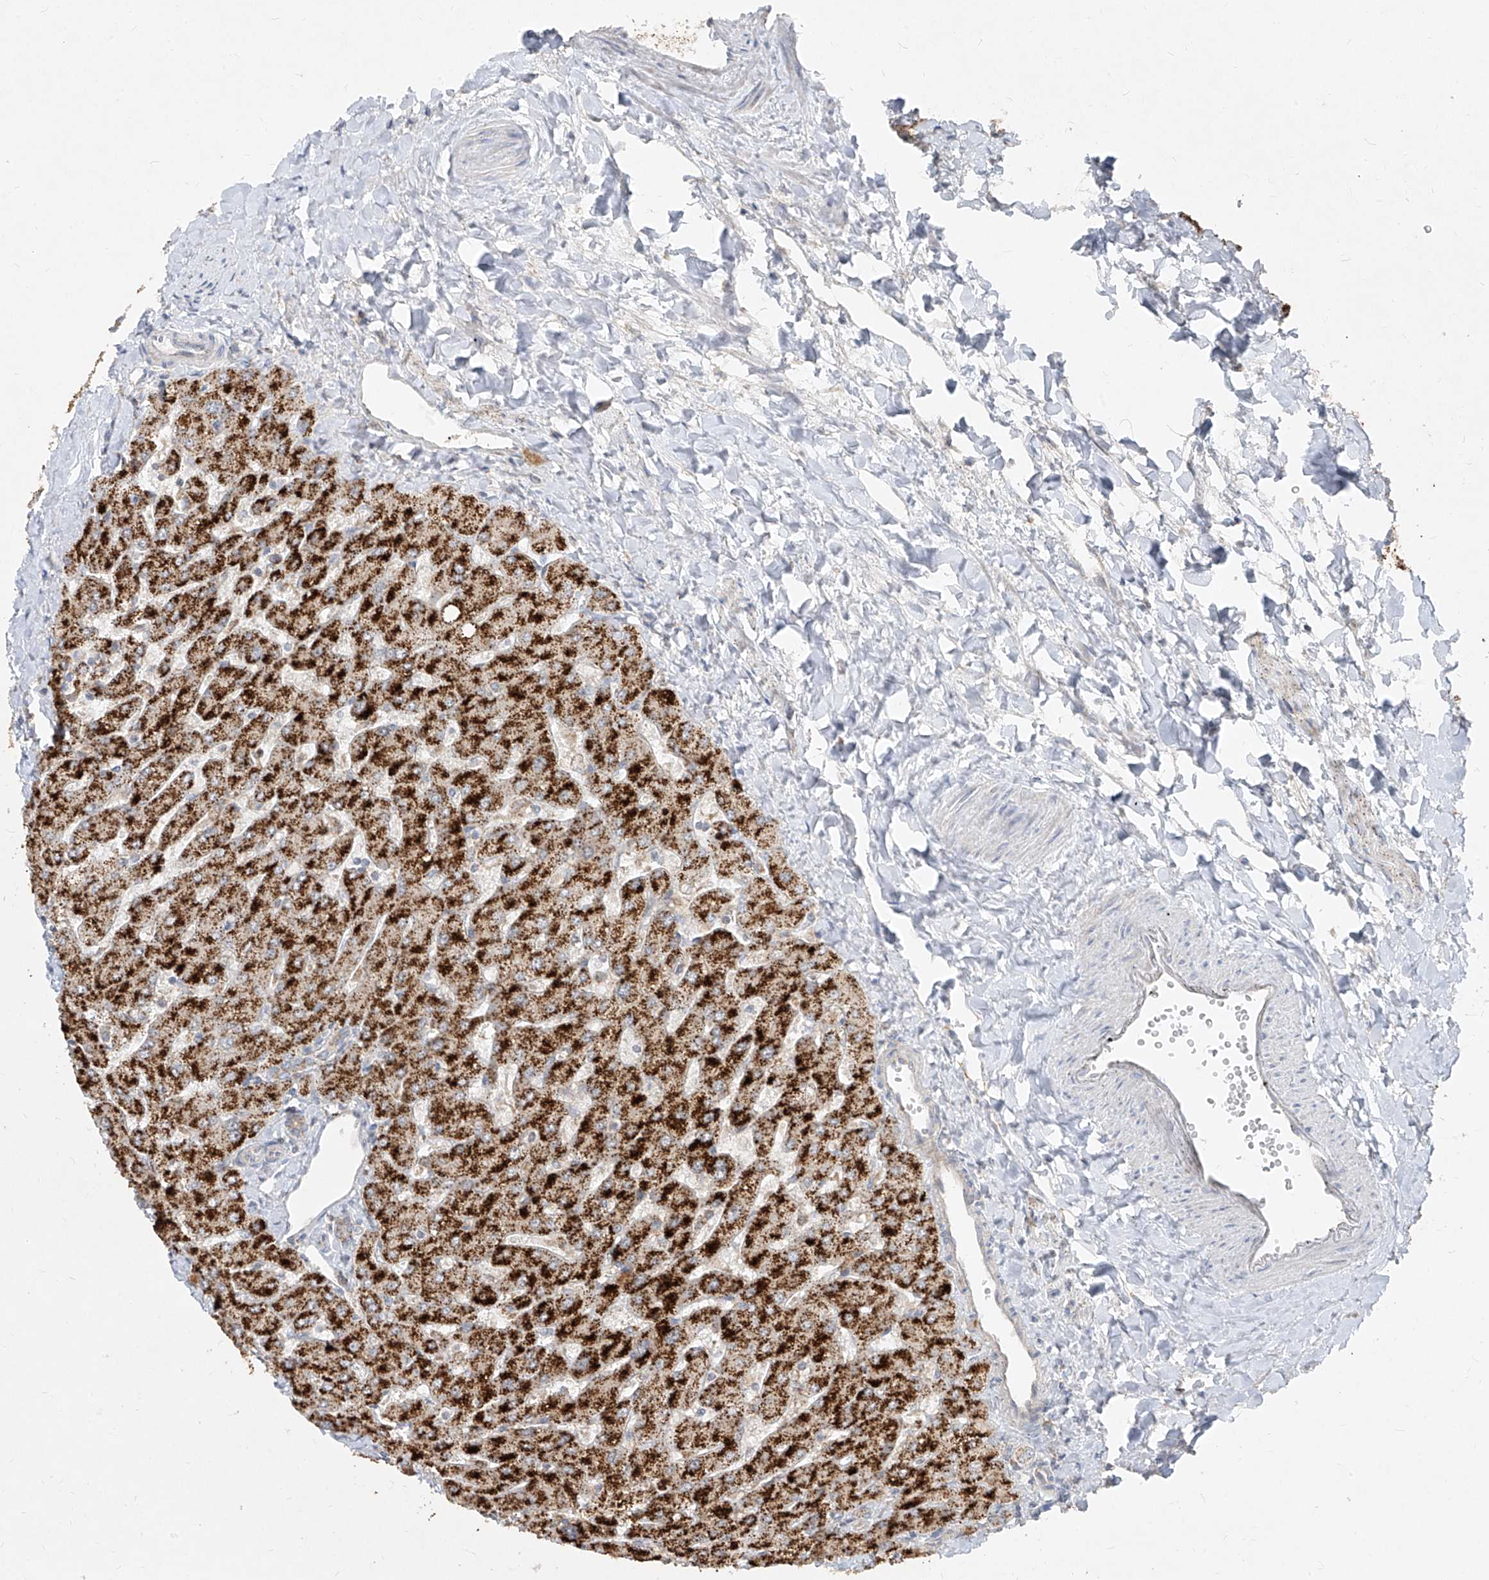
{"staining": {"intensity": "weak", "quantity": "25%-75%", "location": "cytoplasmic/membranous"}, "tissue": "liver", "cell_type": "Cholangiocytes", "image_type": "normal", "snomed": [{"axis": "morphology", "description": "Normal tissue, NOS"}, {"axis": "topography", "description": "Liver"}], "caption": "Benign liver exhibits weak cytoplasmic/membranous positivity in about 25%-75% of cholangiocytes Using DAB (brown) and hematoxylin (blue) stains, captured at high magnification using brightfield microscopy..", "gene": "ABCD3", "patient": {"sex": "male", "age": 55}}